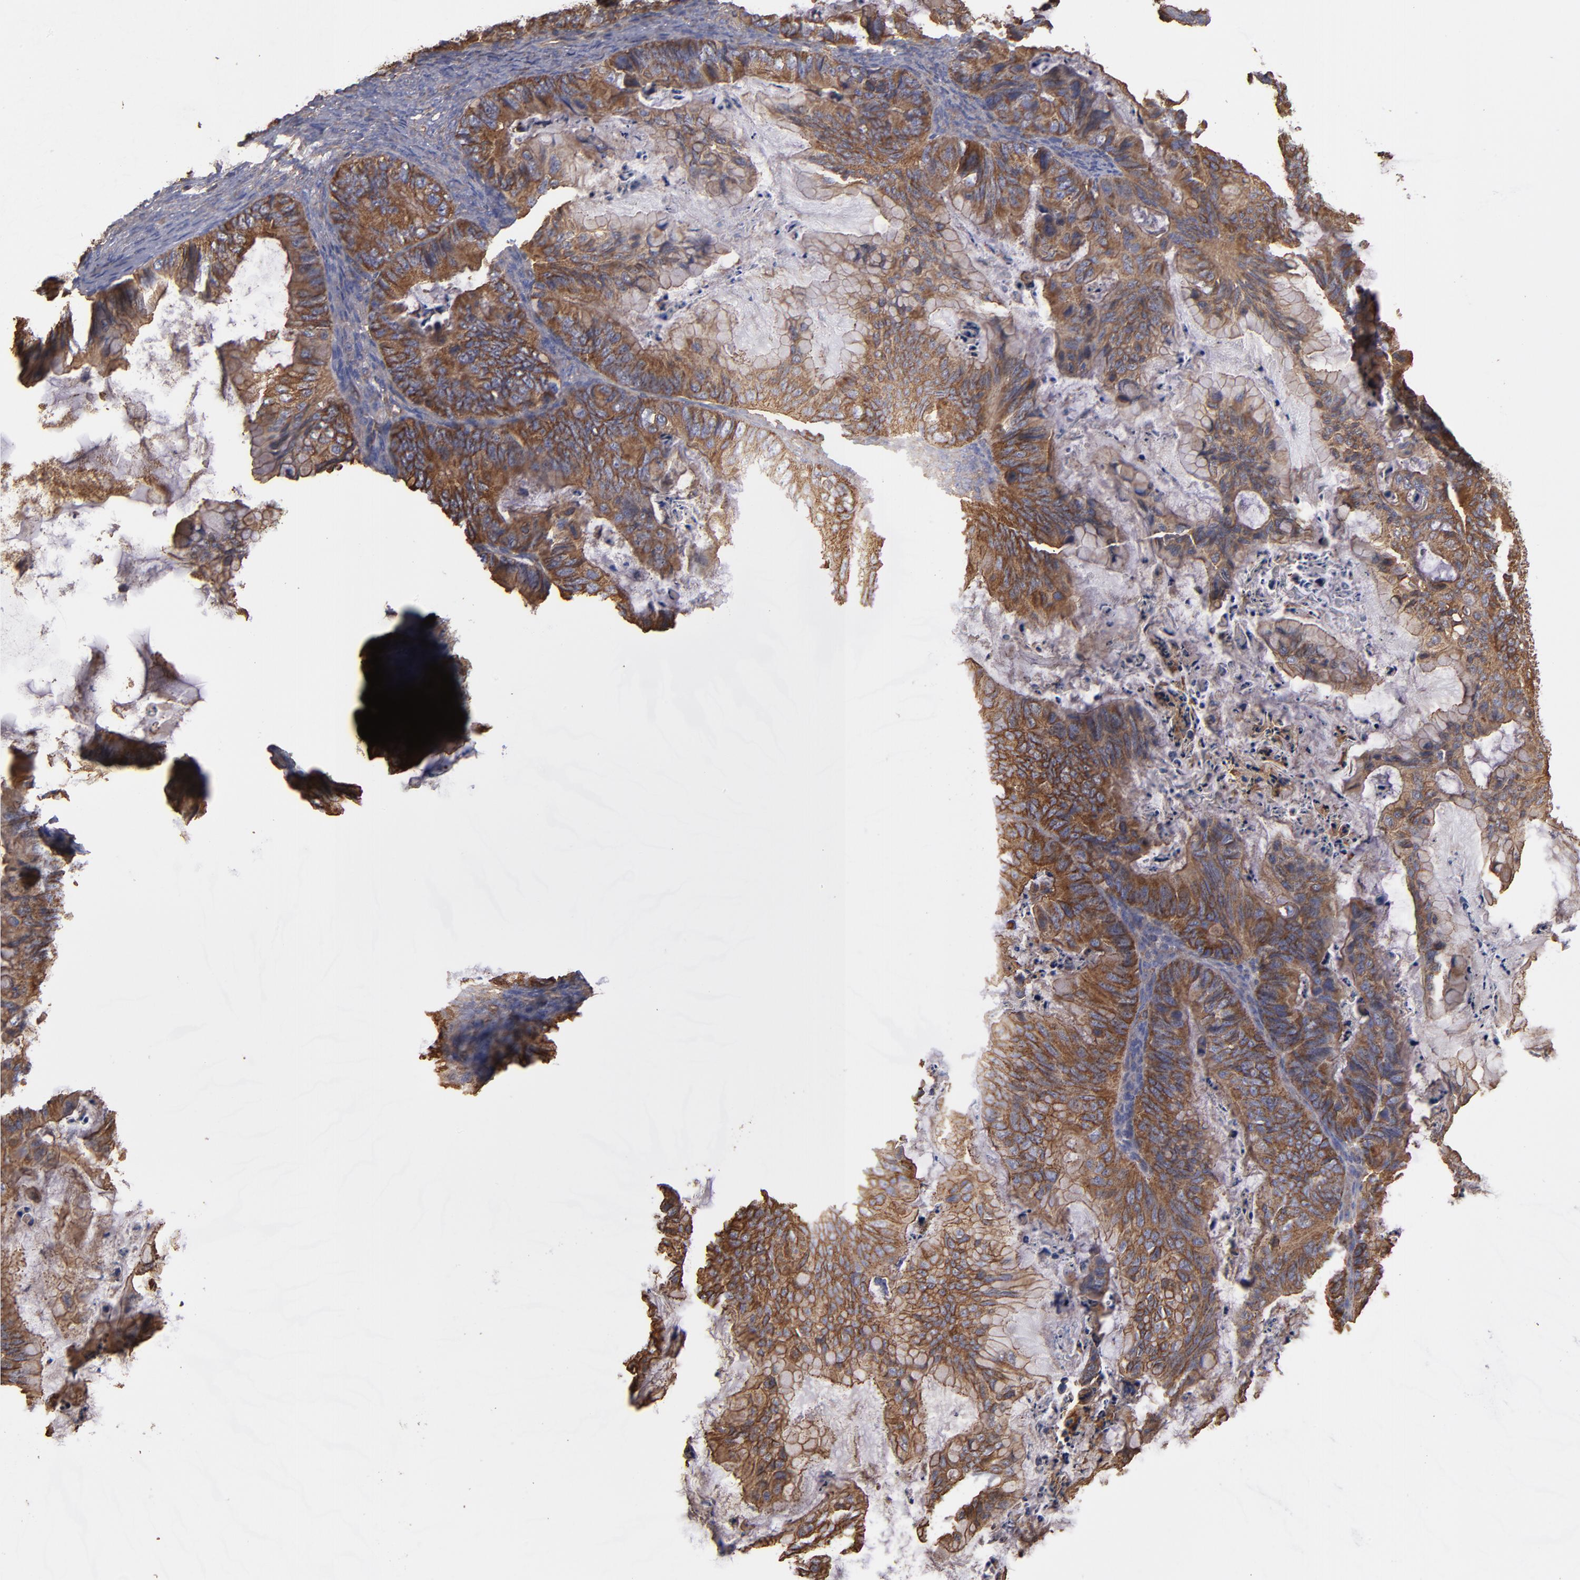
{"staining": {"intensity": "moderate", "quantity": ">75%", "location": "cytoplasmic/membranous"}, "tissue": "ovarian cancer", "cell_type": "Tumor cells", "image_type": "cancer", "snomed": [{"axis": "morphology", "description": "Cystadenocarcinoma, mucinous, NOS"}, {"axis": "topography", "description": "Ovary"}], "caption": "The micrograph shows staining of ovarian mucinous cystadenocarcinoma, revealing moderate cytoplasmic/membranous protein staining (brown color) within tumor cells. (DAB (3,3'-diaminobenzidine) = brown stain, brightfield microscopy at high magnification).", "gene": "ACTN4", "patient": {"sex": "female", "age": 36}}